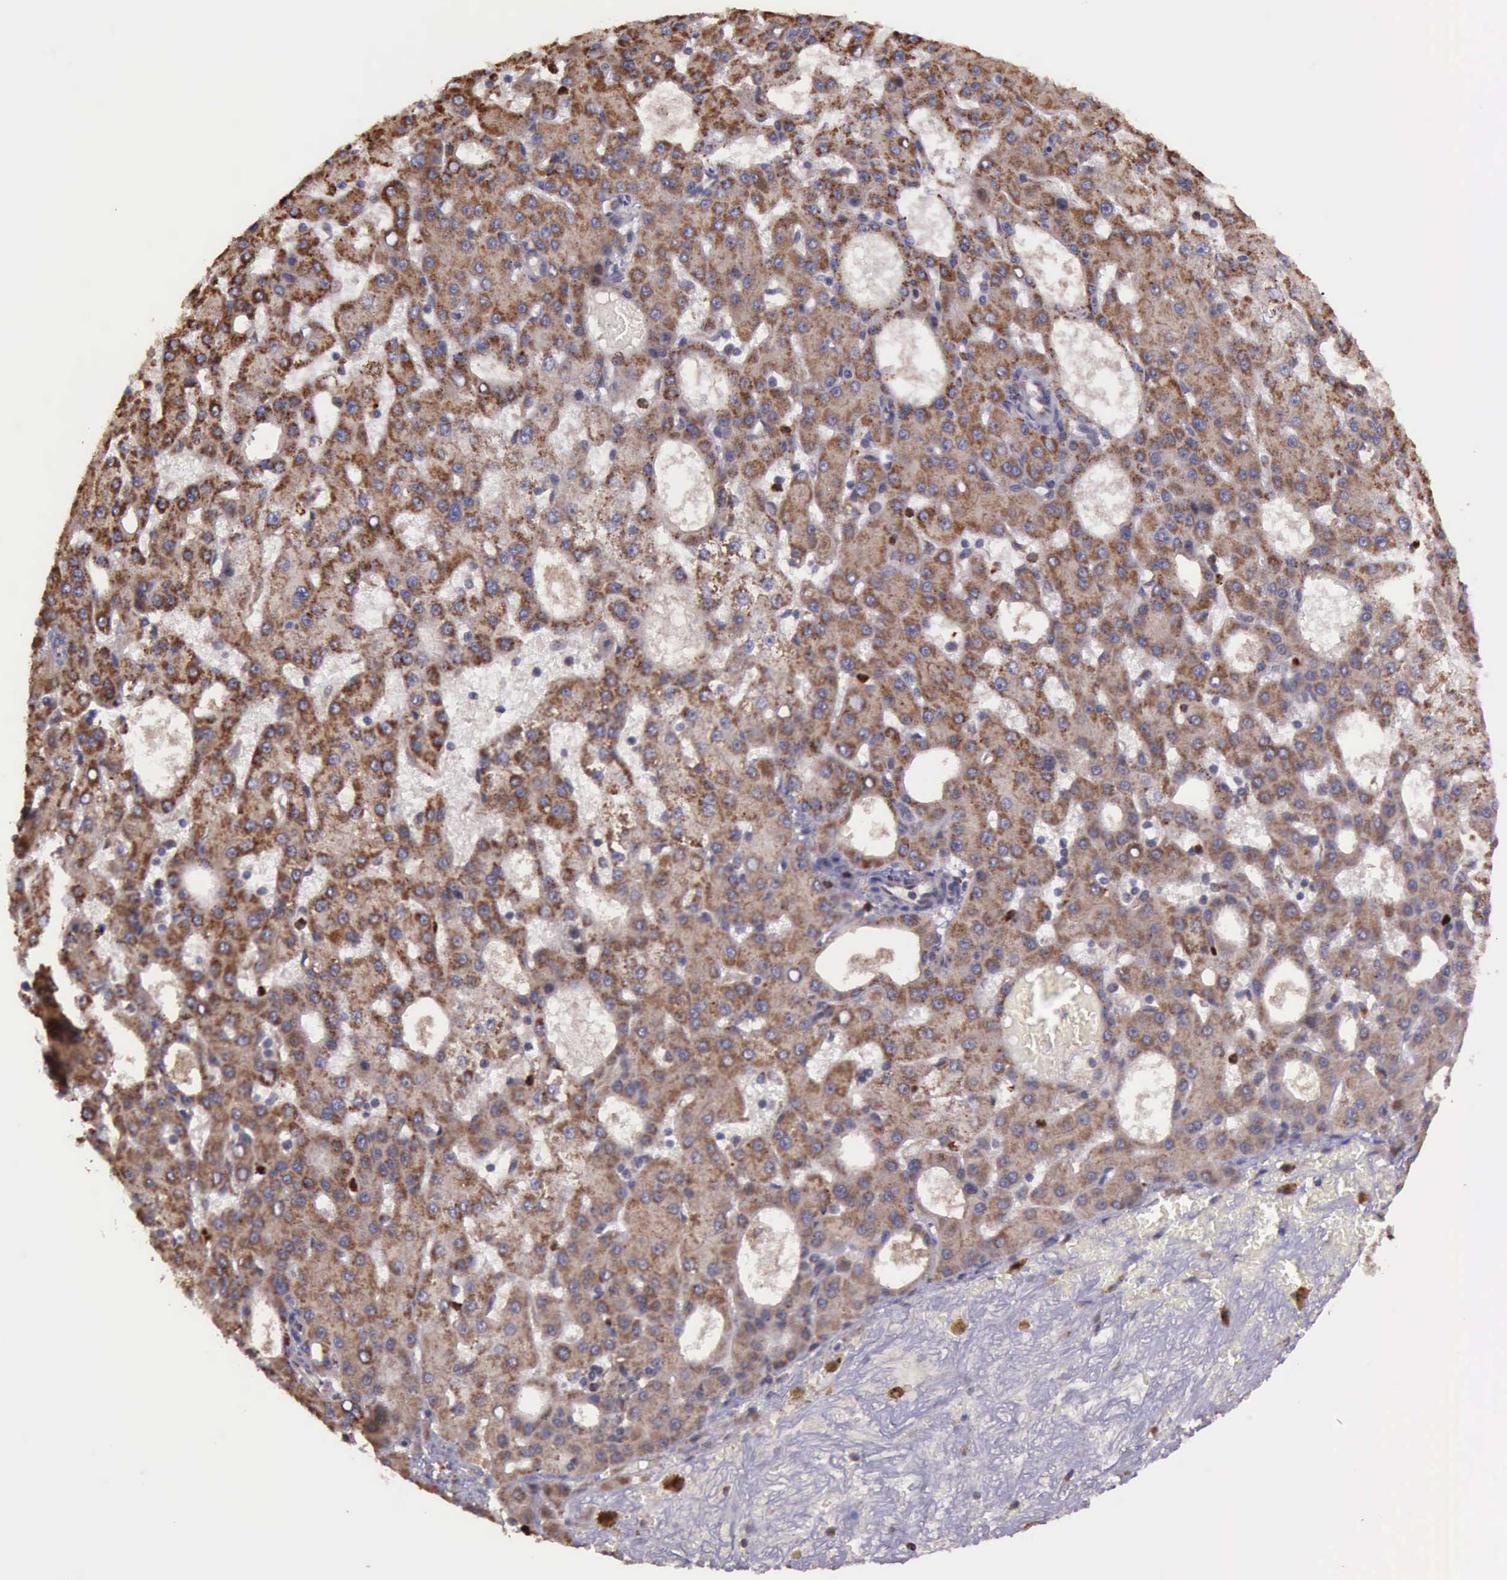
{"staining": {"intensity": "moderate", "quantity": ">75%", "location": "cytoplasmic/membranous"}, "tissue": "liver cancer", "cell_type": "Tumor cells", "image_type": "cancer", "snomed": [{"axis": "morphology", "description": "Carcinoma, Hepatocellular, NOS"}, {"axis": "topography", "description": "Liver"}], "caption": "Protein expression analysis of liver hepatocellular carcinoma reveals moderate cytoplasmic/membranous expression in about >75% of tumor cells. (IHC, brightfield microscopy, high magnification).", "gene": "ARMCX3", "patient": {"sex": "male", "age": 47}}